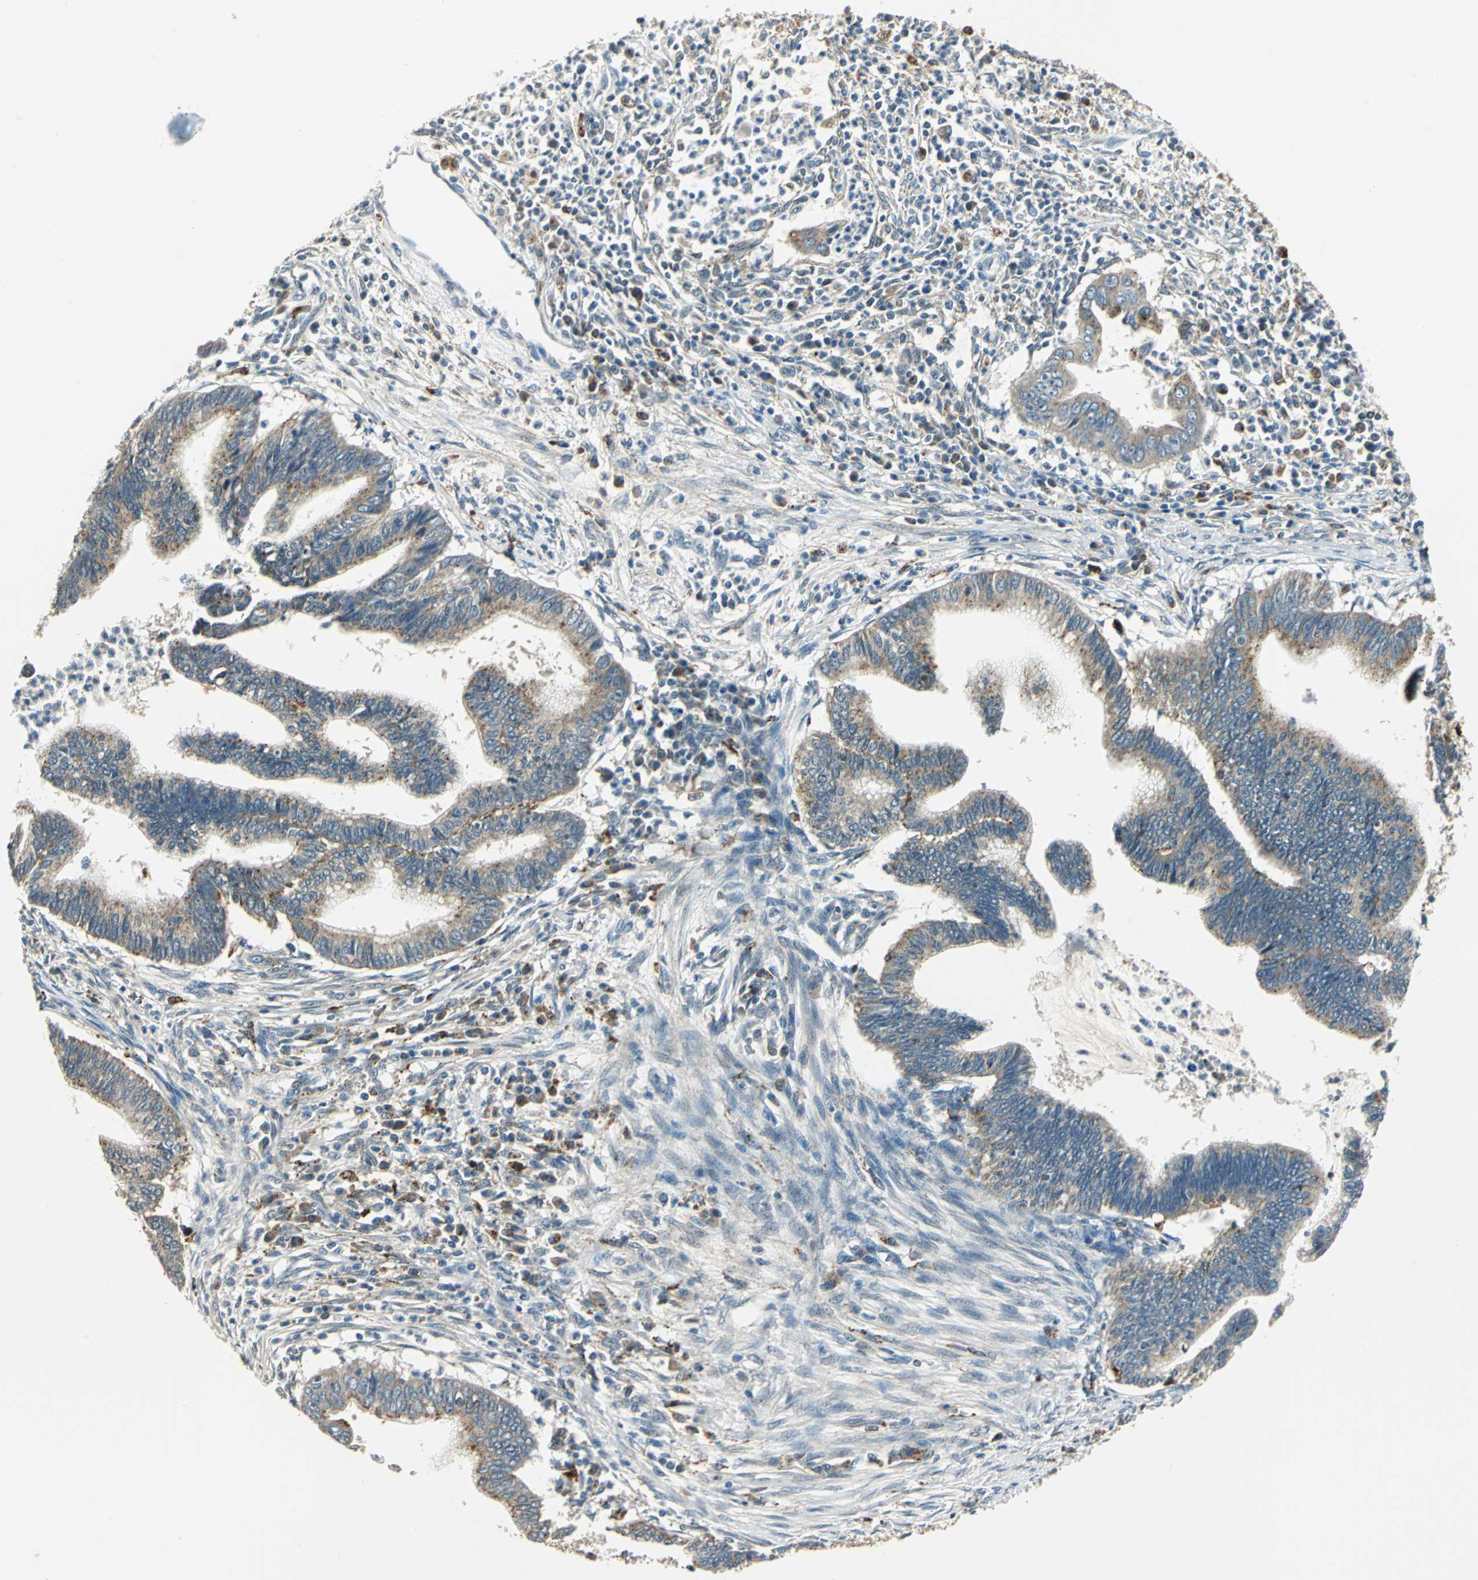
{"staining": {"intensity": "weak", "quantity": "25%-75%", "location": "cytoplasmic/membranous"}, "tissue": "cervical cancer", "cell_type": "Tumor cells", "image_type": "cancer", "snomed": [{"axis": "morphology", "description": "Adenocarcinoma, NOS"}, {"axis": "topography", "description": "Cervix"}], "caption": "Immunohistochemistry (IHC) image of neoplastic tissue: adenocarcinoma (cervical) stained using immunohistochemistry reveals low levels of weak protein expression localized specifically in the cytoplasmic/membranous of tumor cells, appearing as a cytoplasmic/membranous brown color.", "gene": "NIT1", "patient": {"sex": "female", "age": 36}}